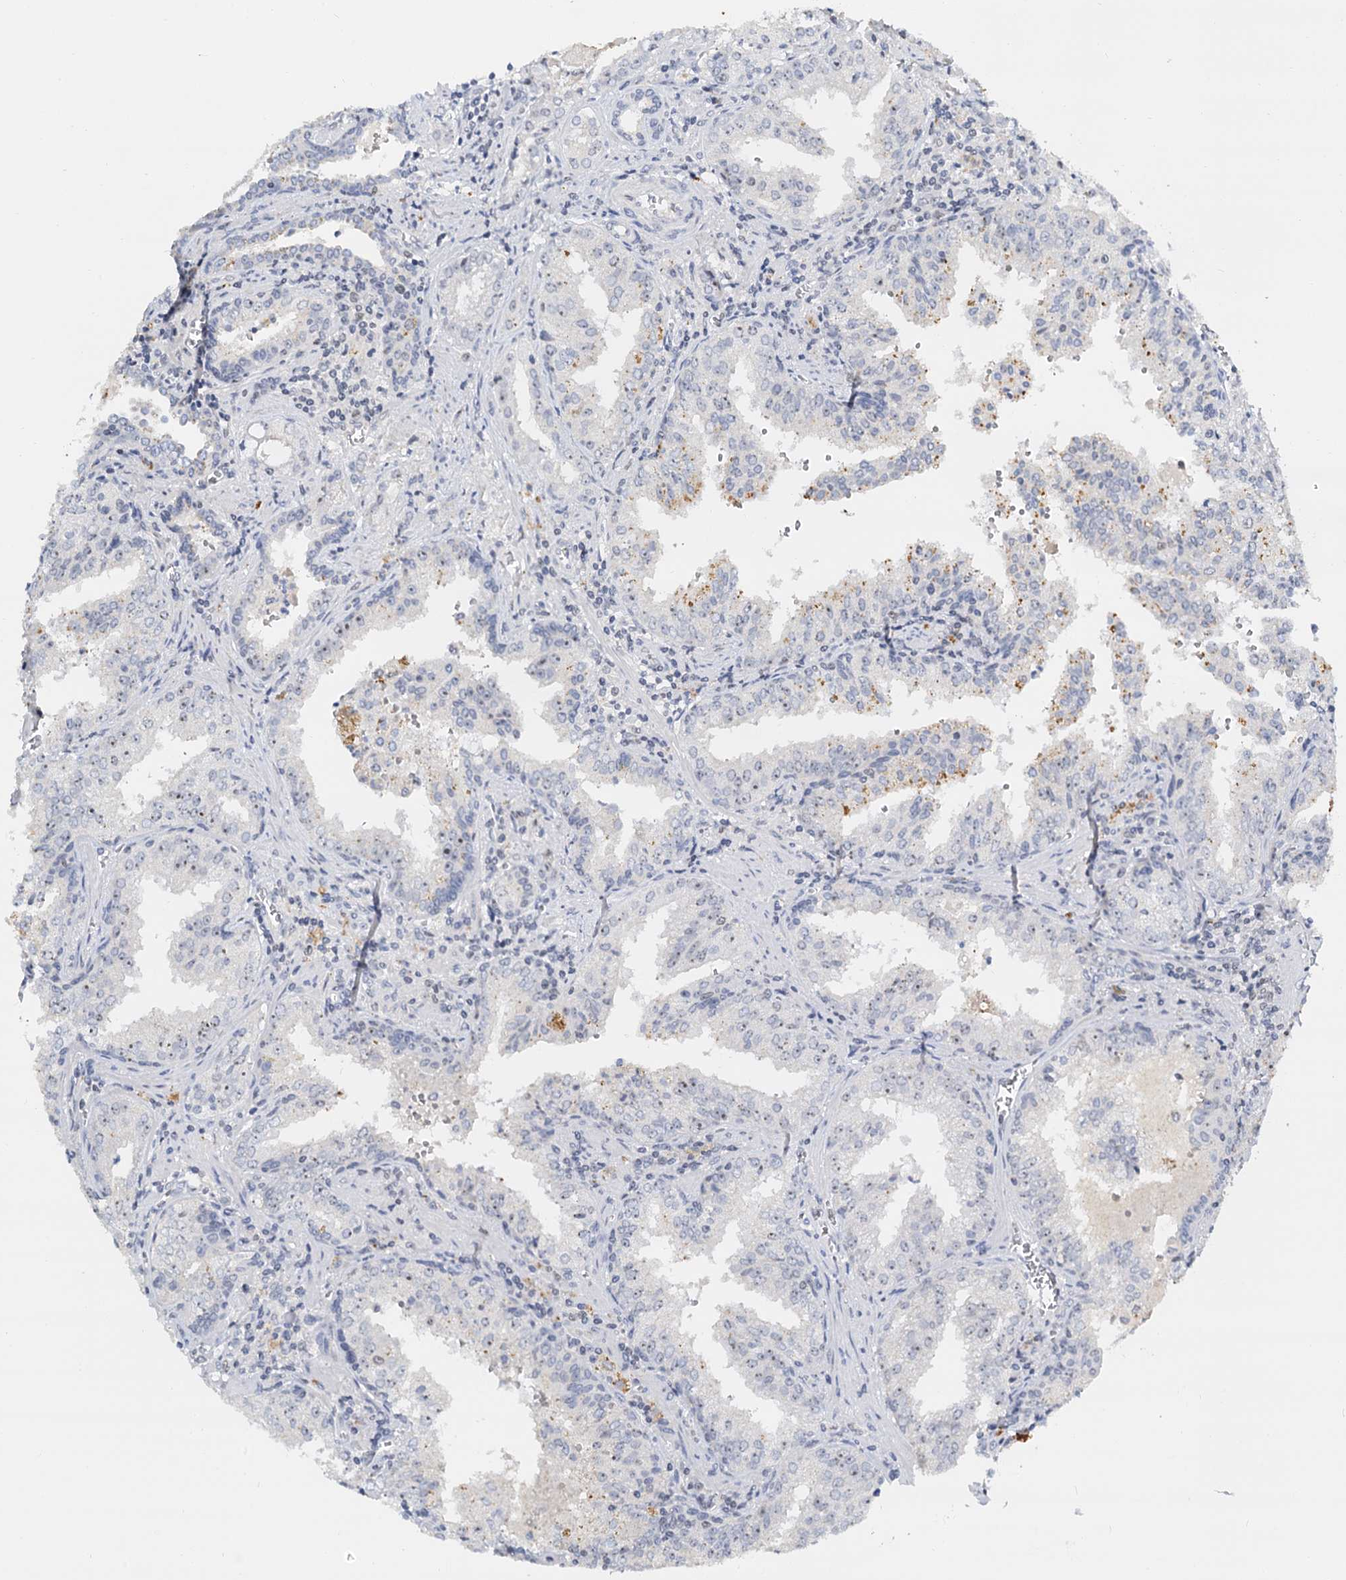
{"staining": {"intensity": "moderate", "quantity": "<25%", "location": "nuclear"}, "tissue": "prostate cancer", "cell_type": "Tumor cells", "image_type": "cancer", "snomed": [{"axis": "morphology", "description": "Adenocarcinoma, High grade"}, {"axis": "topography", "description": "Prostate"}], "caption": "This histopathology image displays immunohistochemistry staining of human prostate cancer (high-grade adenocarcinoma), with low moderate nuclear staining in about <25% of tumor cells.", "gene": "NOP2", "patient": {"sex": "male", "age": 68}}